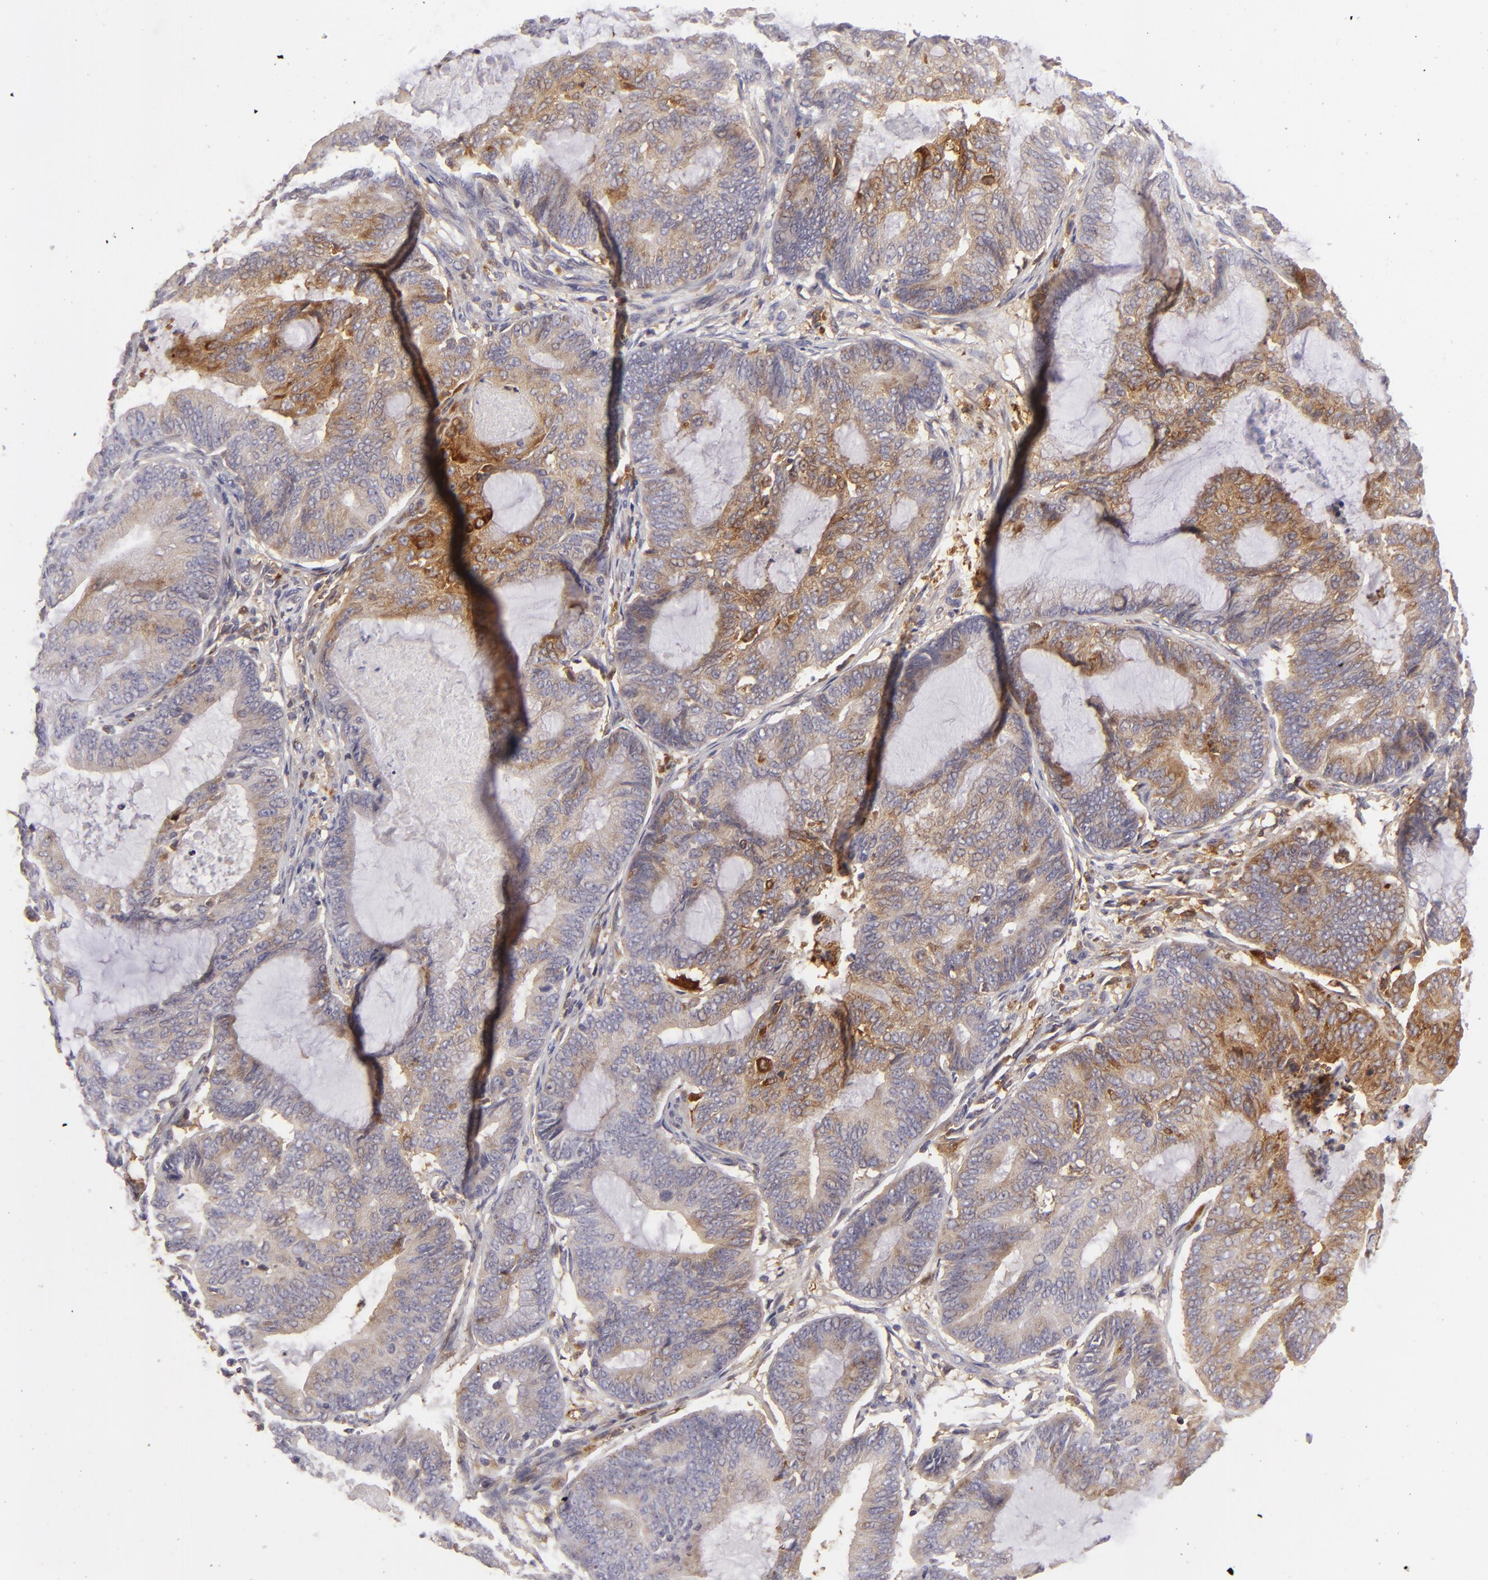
{"staining": {"intensity": "moderate", "quantity": ">75%", "location": "cytoplasmic/membranous"}, "tissue": "endometrial cancer", "cell_type": "Tumor cells", "image_type": "cancer", "snomed": [{"axis": "morphology", "description": "Adenocarcinoma, NOS"}, {"axis": "topography", "description": "Endometrium"}], "caption": "This micrograph reveals endometrial cancer (adenocarcinoma) stained with immunohistochemistry to label a protein in brown. The cytoplasmic/membranous of tumor cells show moderate positivity for the protein. Nuclei are counter-stained blue.", "gene": "MMP10", "patient": {"sex": "female", "age": 63}}